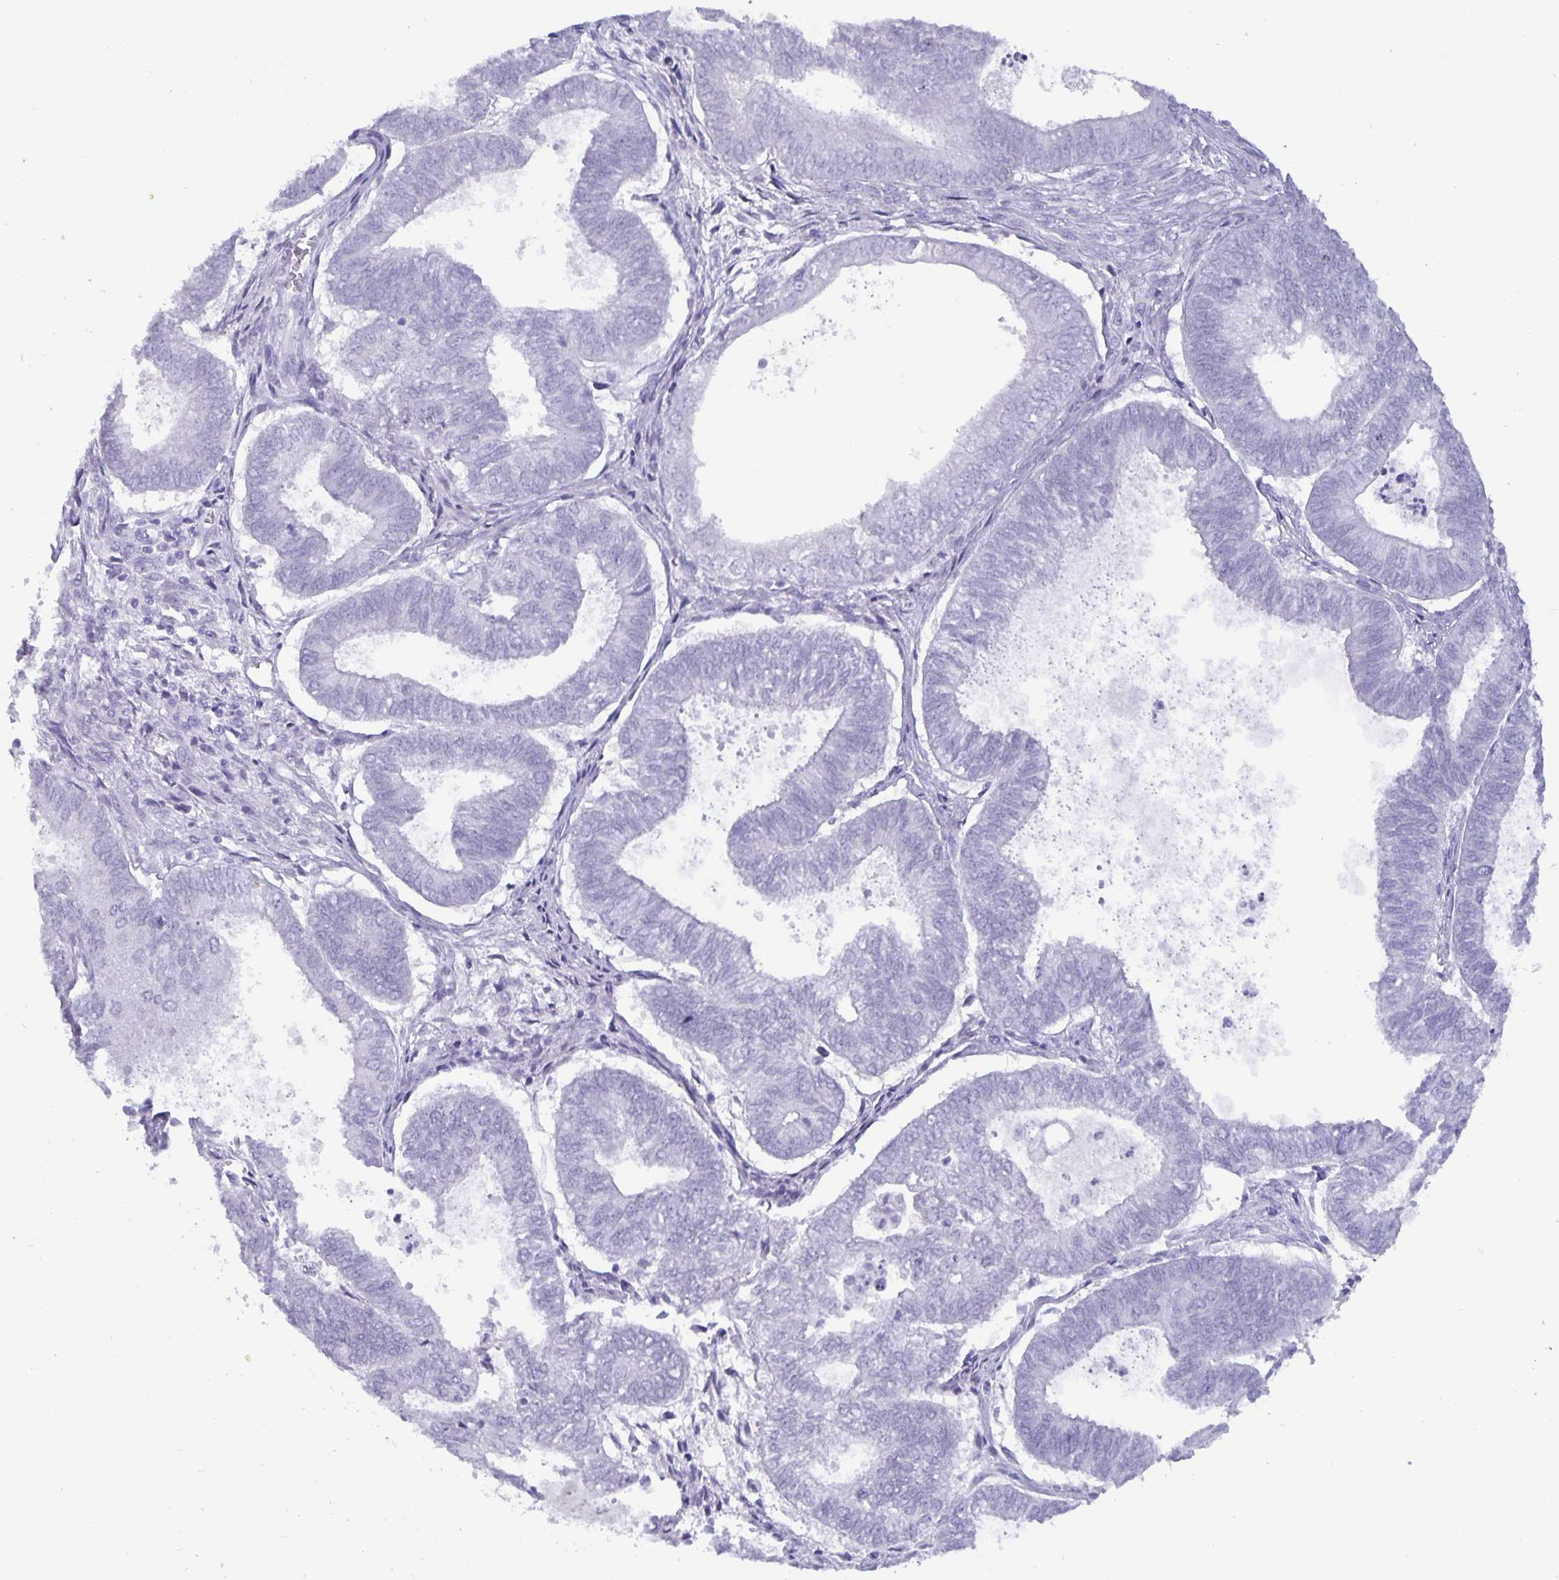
{"staining": {"intensity": "negative", "quantity": "none", "location": "none"}, "tissue": "ovarian cancer", "cell_type": "Tumor cells", "image_type": "cancer", "snomed": [{"axis": "morphology", "description": "Carcinoma, endometroid"}, {"axis": "topography", "description": "Ovary"}], "caption": "The image shows no staining of tumor cells in ovarian cancer (endometroid carcinoma). (DAB immunohistochemistry visualized using brightfield microscopy, high magnification).", "gene": "BPIFA3", "patient": {"sex": "female", "age": 64}}